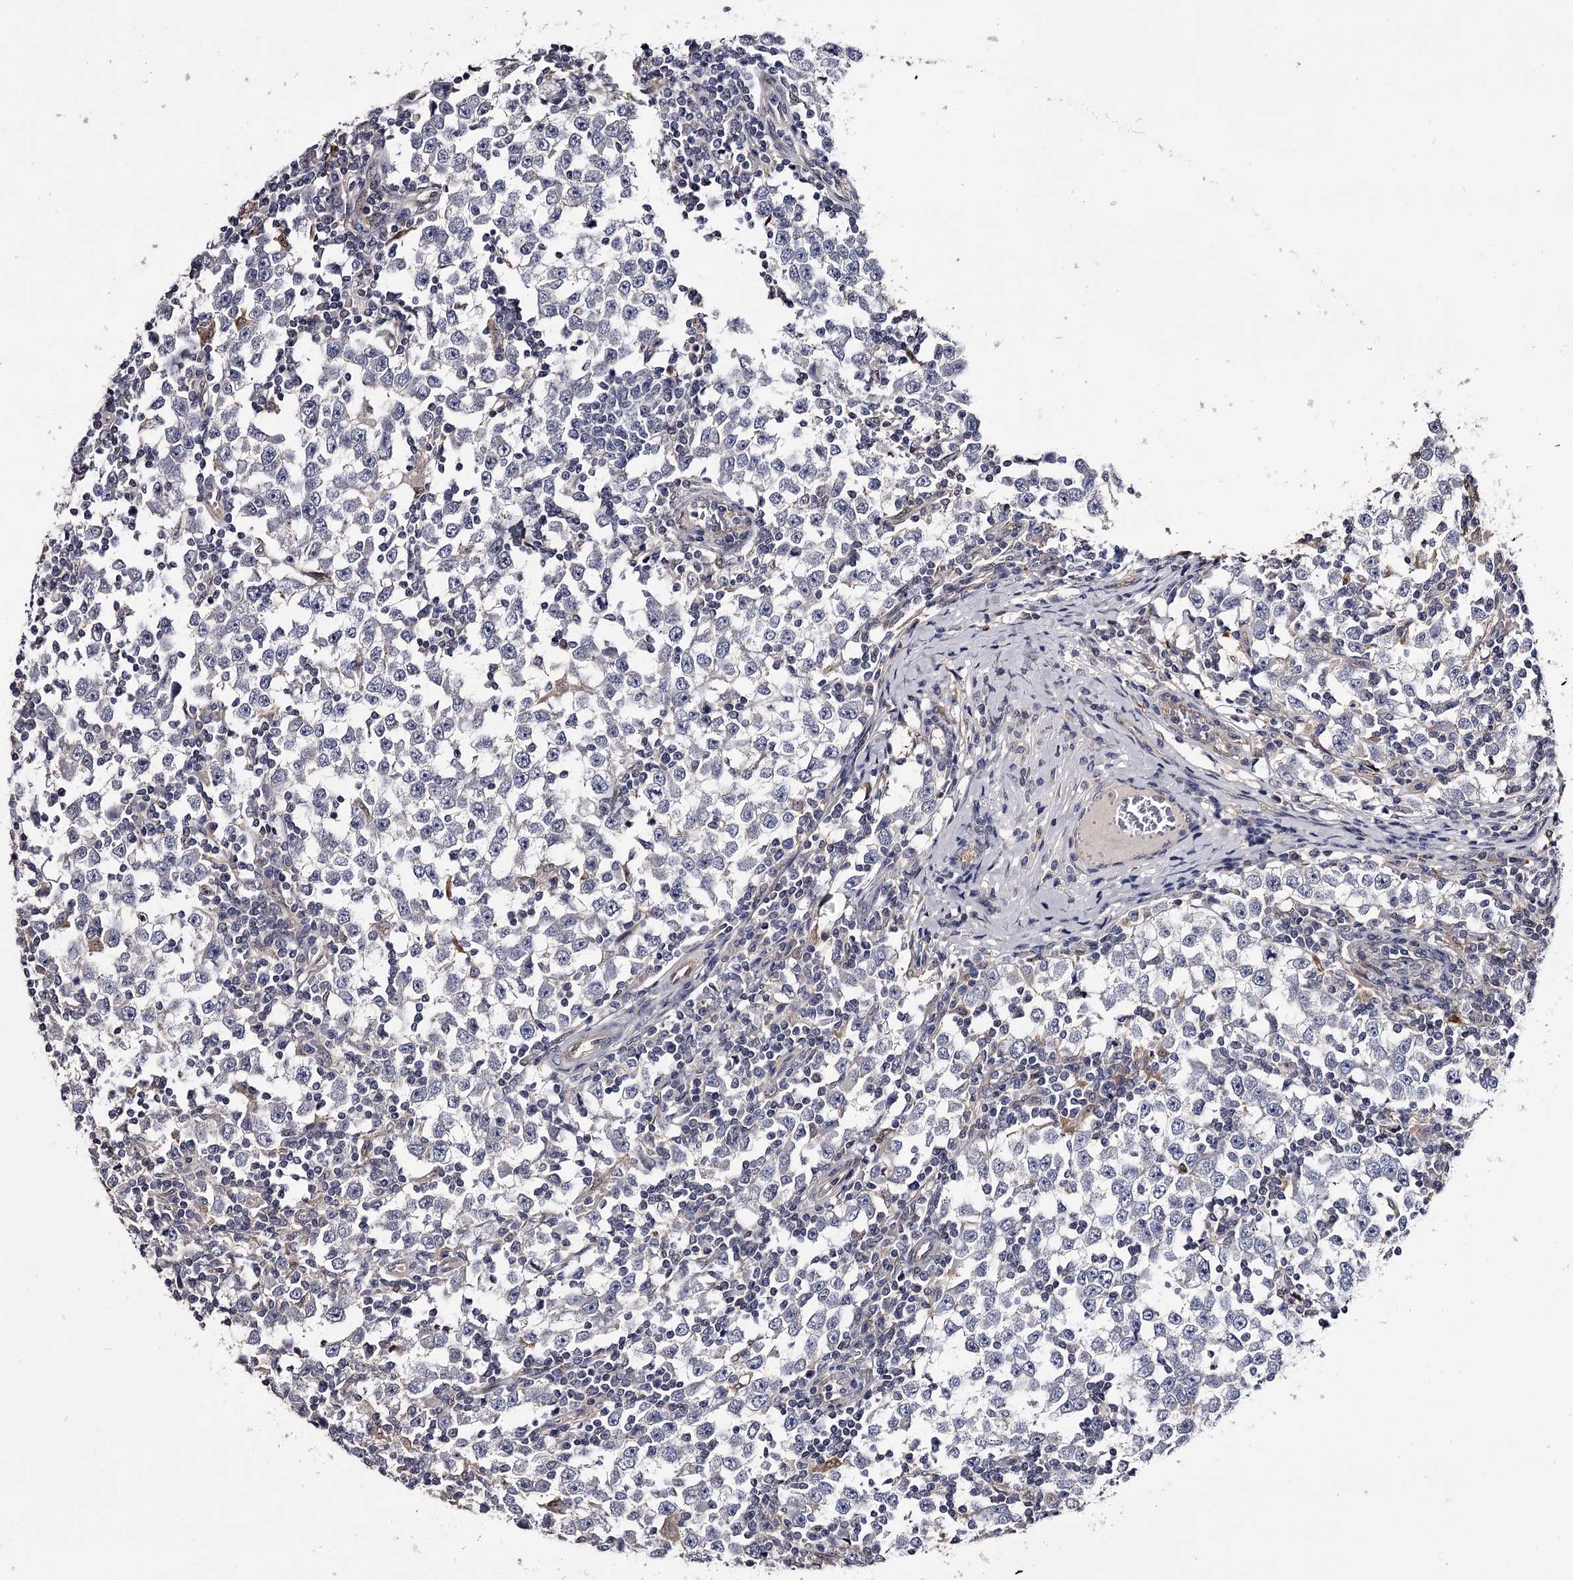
{"staining": {"intensity": "negative", "quantity": "none", "location": "none"}, "tissue": "testis cancer", "cell_type": "Tumor cells", "image_type": "cancer", "snomed": [{"axis": "morphology", "description": "Seminoma, NOS"}, {"axis": "topography", "description": "Testis"}], "caption": "This is an immunohistochemistry (IHC) photomicrograph of human testis cancer (seminoma). There is no expression in tumor cells.", "gene": "GSTO1", "patient": {"sex": "male", "age": 65}}